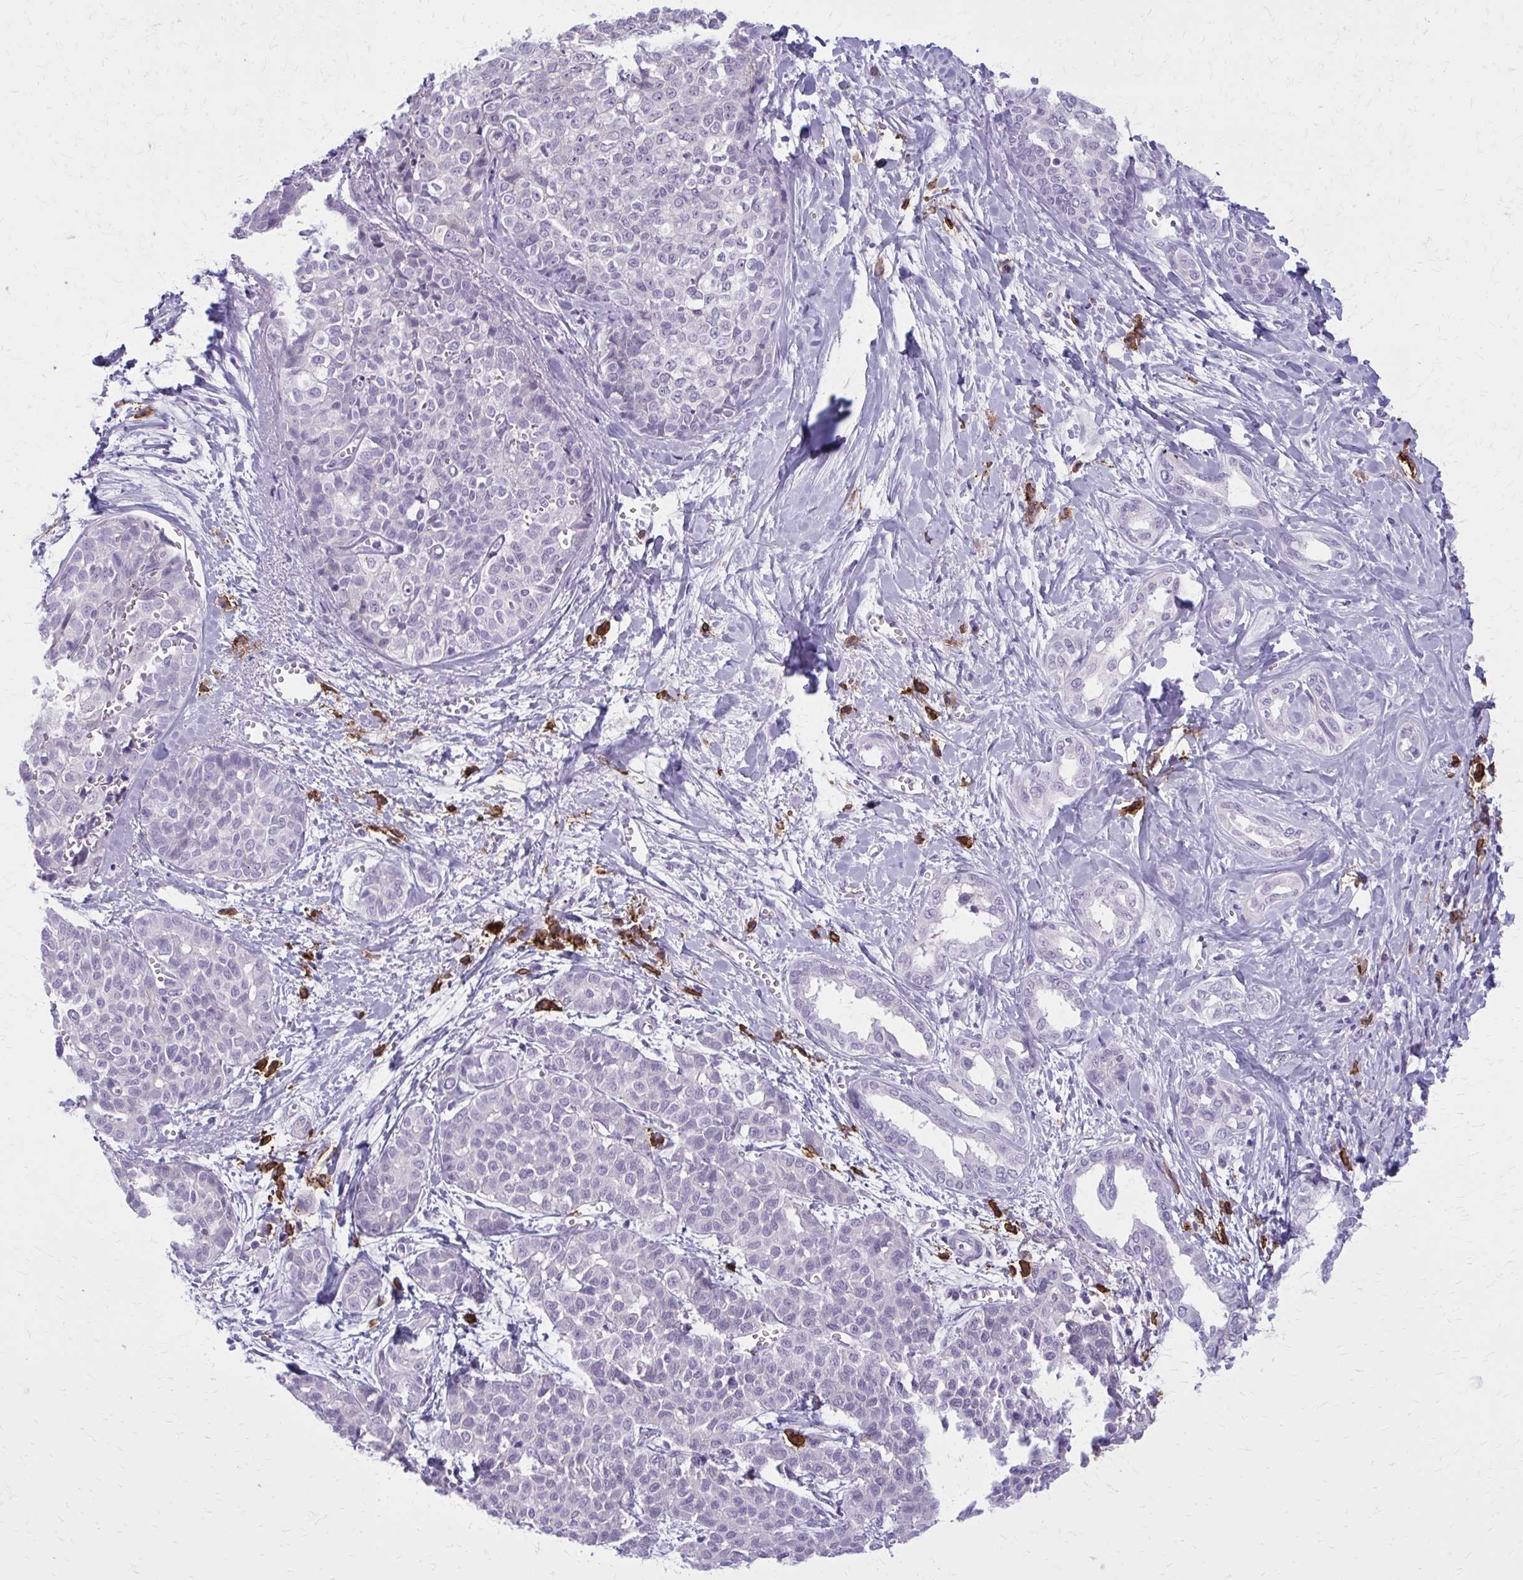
{"staining": {"intensity": "negative", "quantity": "none", "location": "none"}, "tissue": "liver cancer", "cell_type": "Tumor cells", "image_type": "cancer", "snomed": [{"axis": "morphology", "description": "Cholangiocarcinoma"}, {"axis": "topography", "description": "Liver"}], "caption": "A high-resolution image shows immunohistochemistry (IHC) staining of cholangiocarcinoma (liver), which exhibits no significant staining in tumor cells.", "gene": "CD38", "patient": {"sex": "female", "age": 77}}